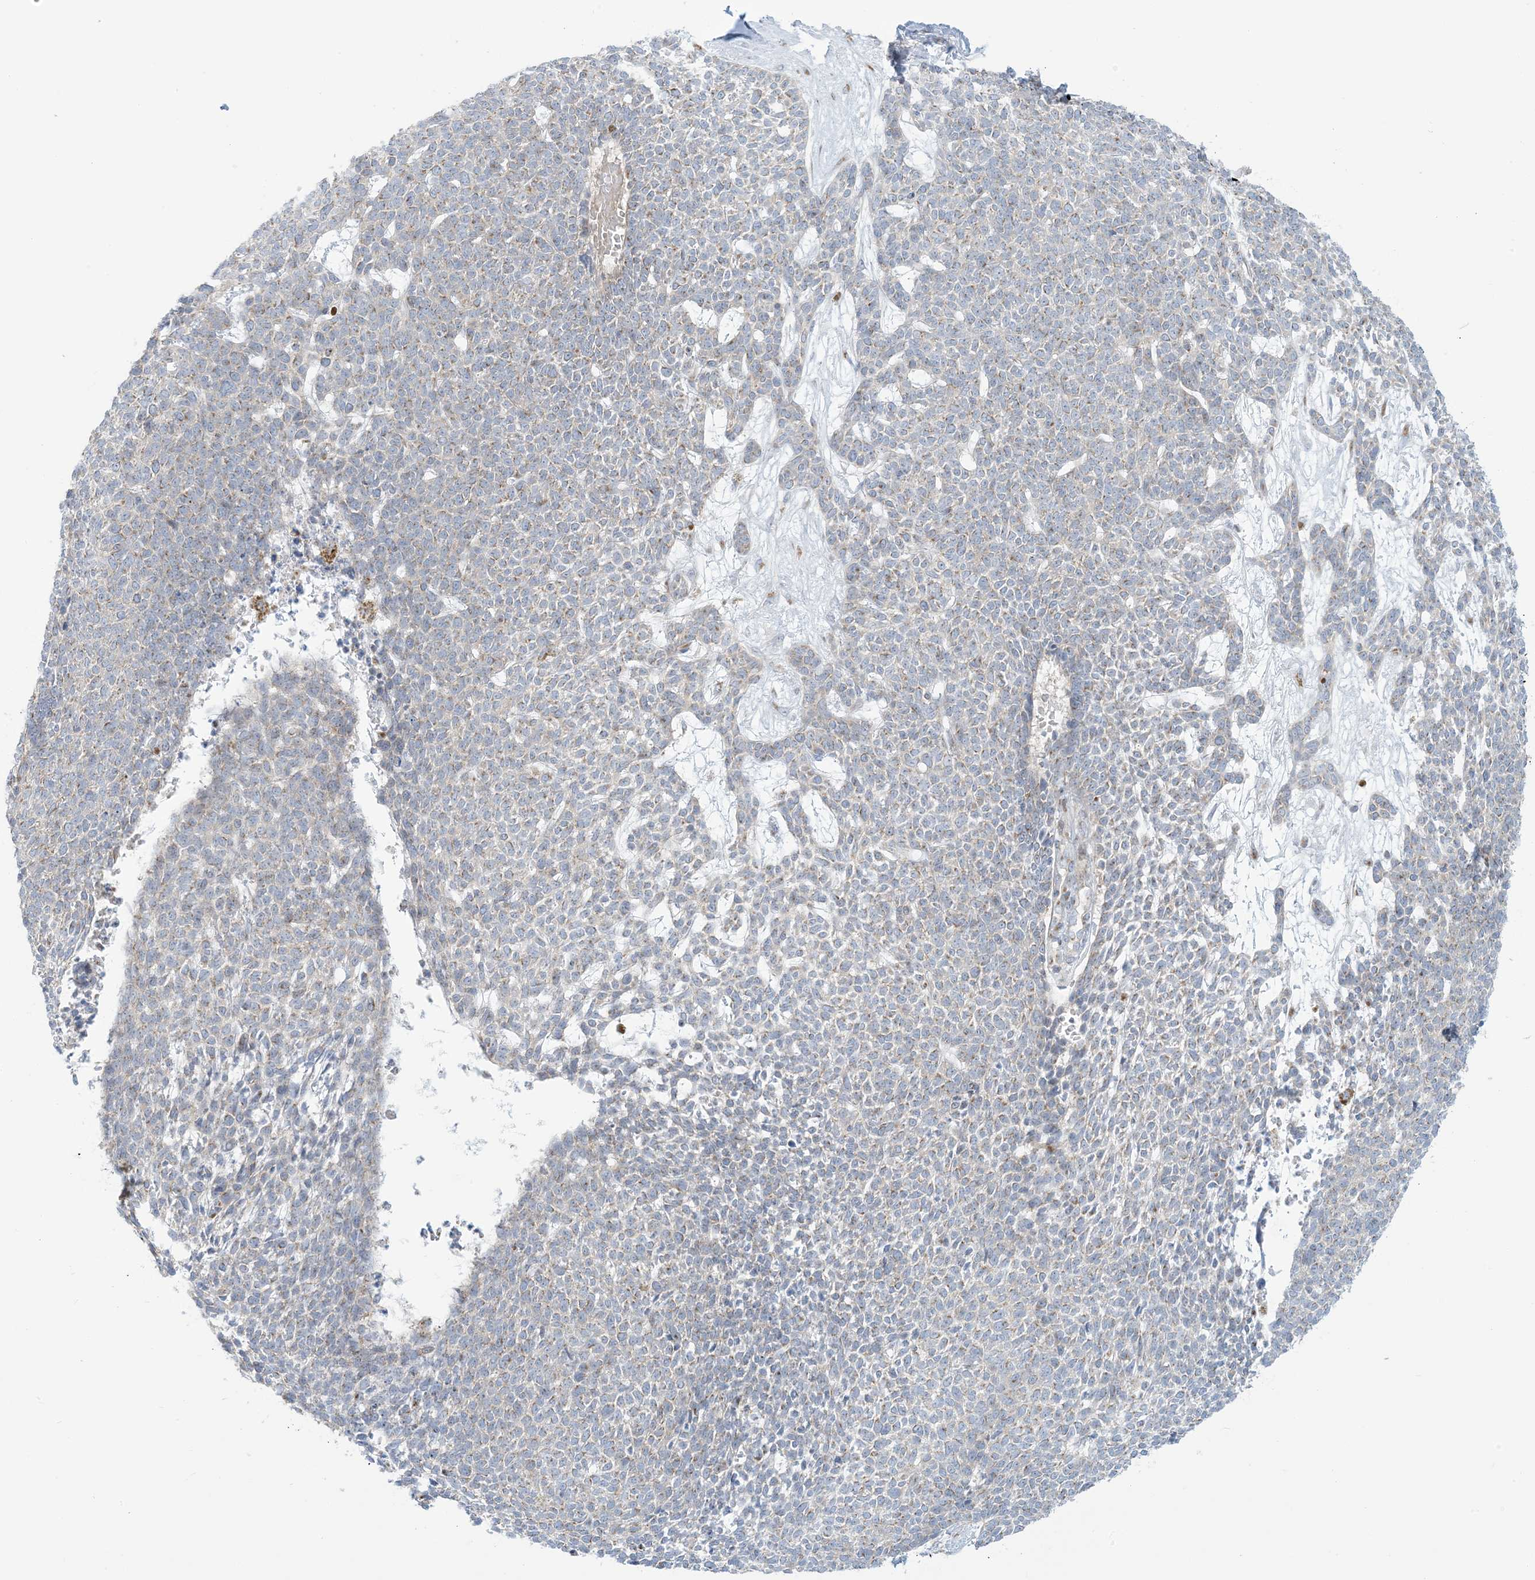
{"staining": {"intensity": "weak", "quantity": "25%-75%", "location": "cytoplasmic/membranous"}, "tissue": "skin cancer", "cell_type": "Tumor cells", "image_type": "cancer", "snomed": [{"axis": "morphology", "description": "Basal cell carcinoma"}, {"axis": "topography", "description": "Skin"}], "caption": "Human basal cell carcinoma (skin) stained with a protein marker exhibits weak staining in tumor cells.", "gene": "AFTPH", "patient": {"sex": "female", "age": 84}}